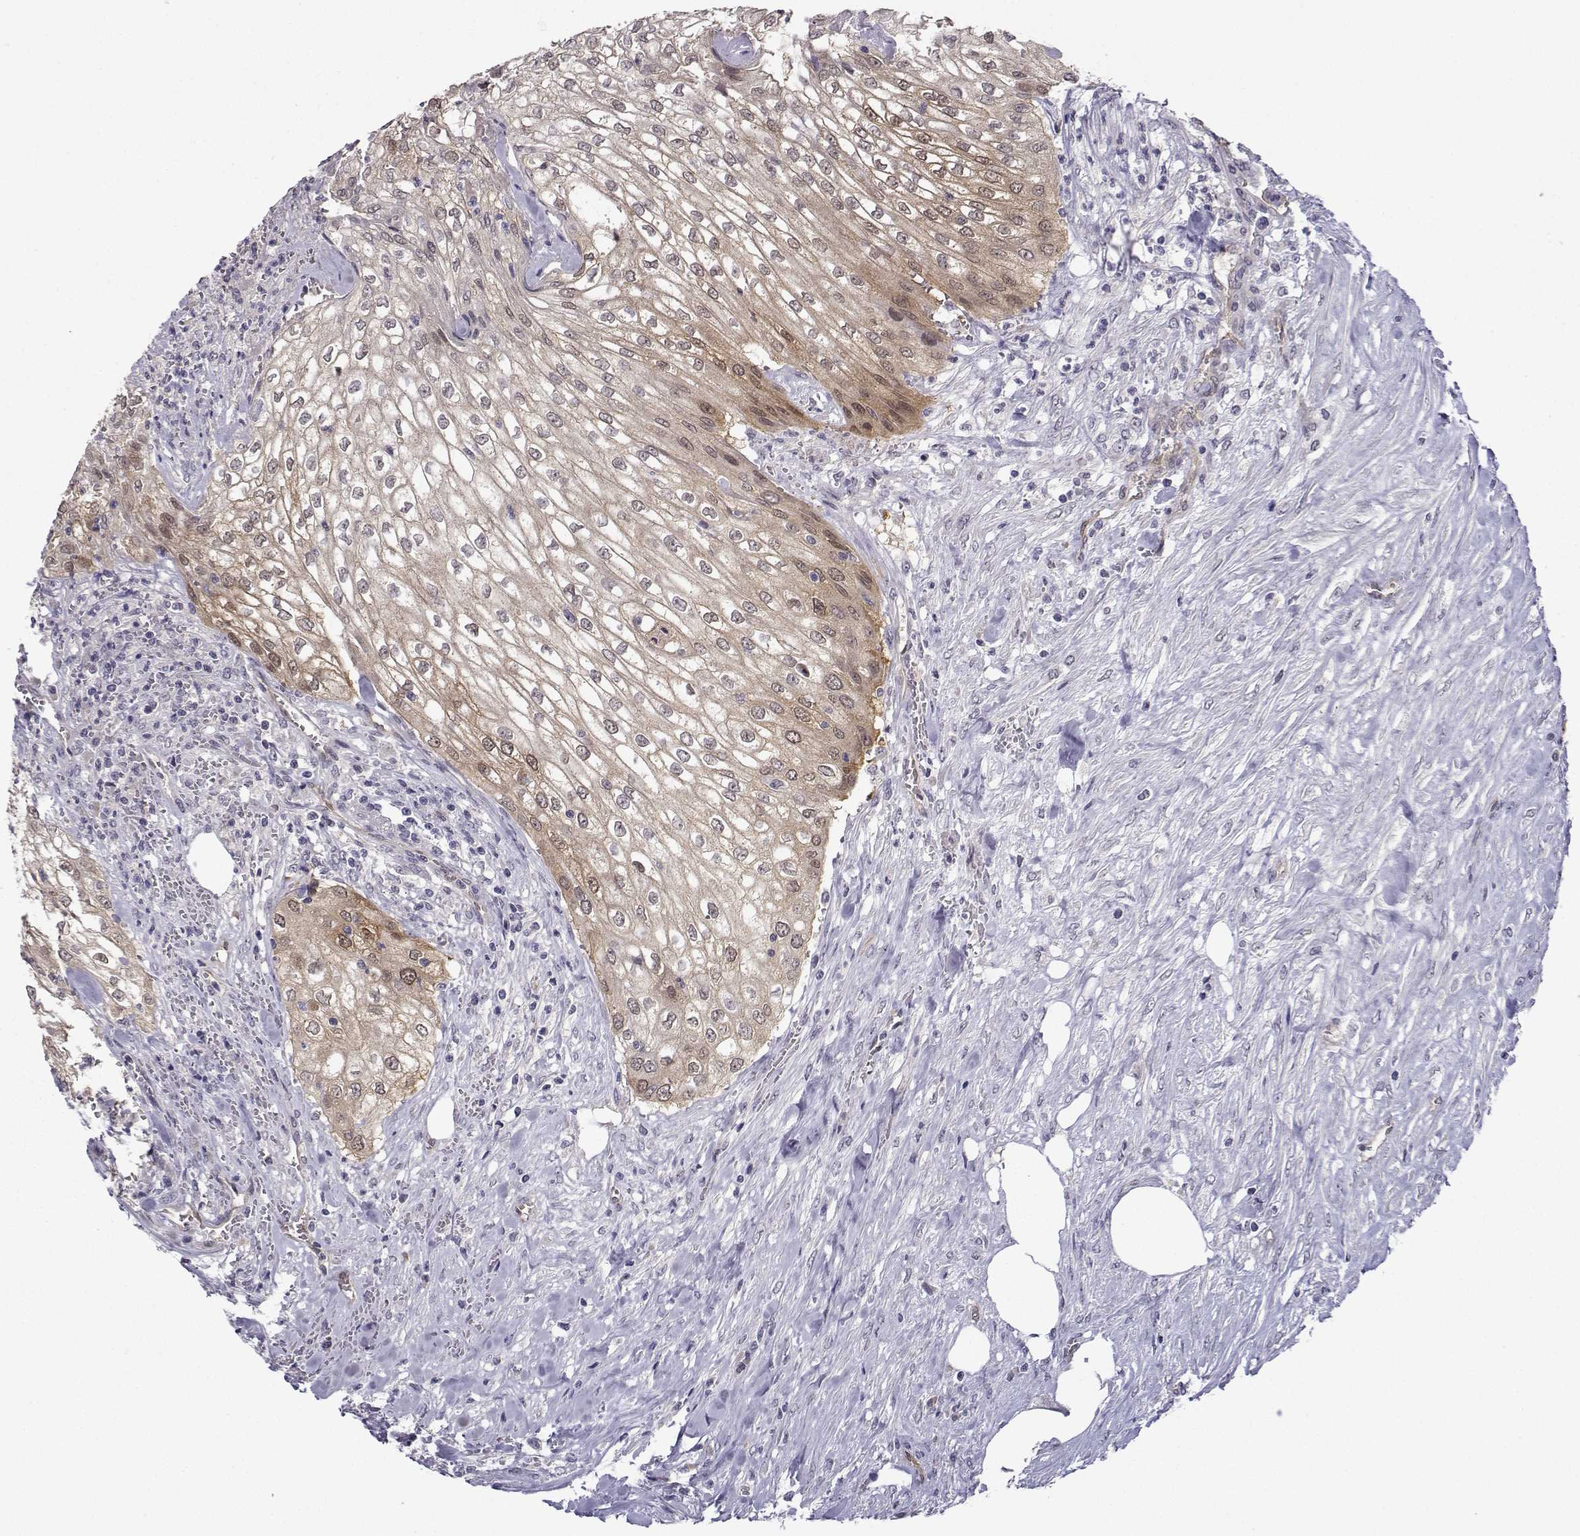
{"staining": {"intensity": "weak", "quantity": ">75%", "location": "cytoplasmic/membranous"}, "tissue": "urothelial cancer", "cell_type": "Tumor cells", "image_type": "cancer", "snomed": [{"axis": "morphology", "description": "Urothelial carcinoma, High grade"}, {"axis": "topography", "description": "Urinary bladder"}], "caption": "Immunohistochemical staining of human urothelial cancer exhibits weak cytoplasmic/membranous protein expression in approximately >75% of tumor cells. The protein of interest is shown in brown color, while the nuclei are stained blue.", "gene": "NQO1", "patient": {"sex": "male", "age": 62}}